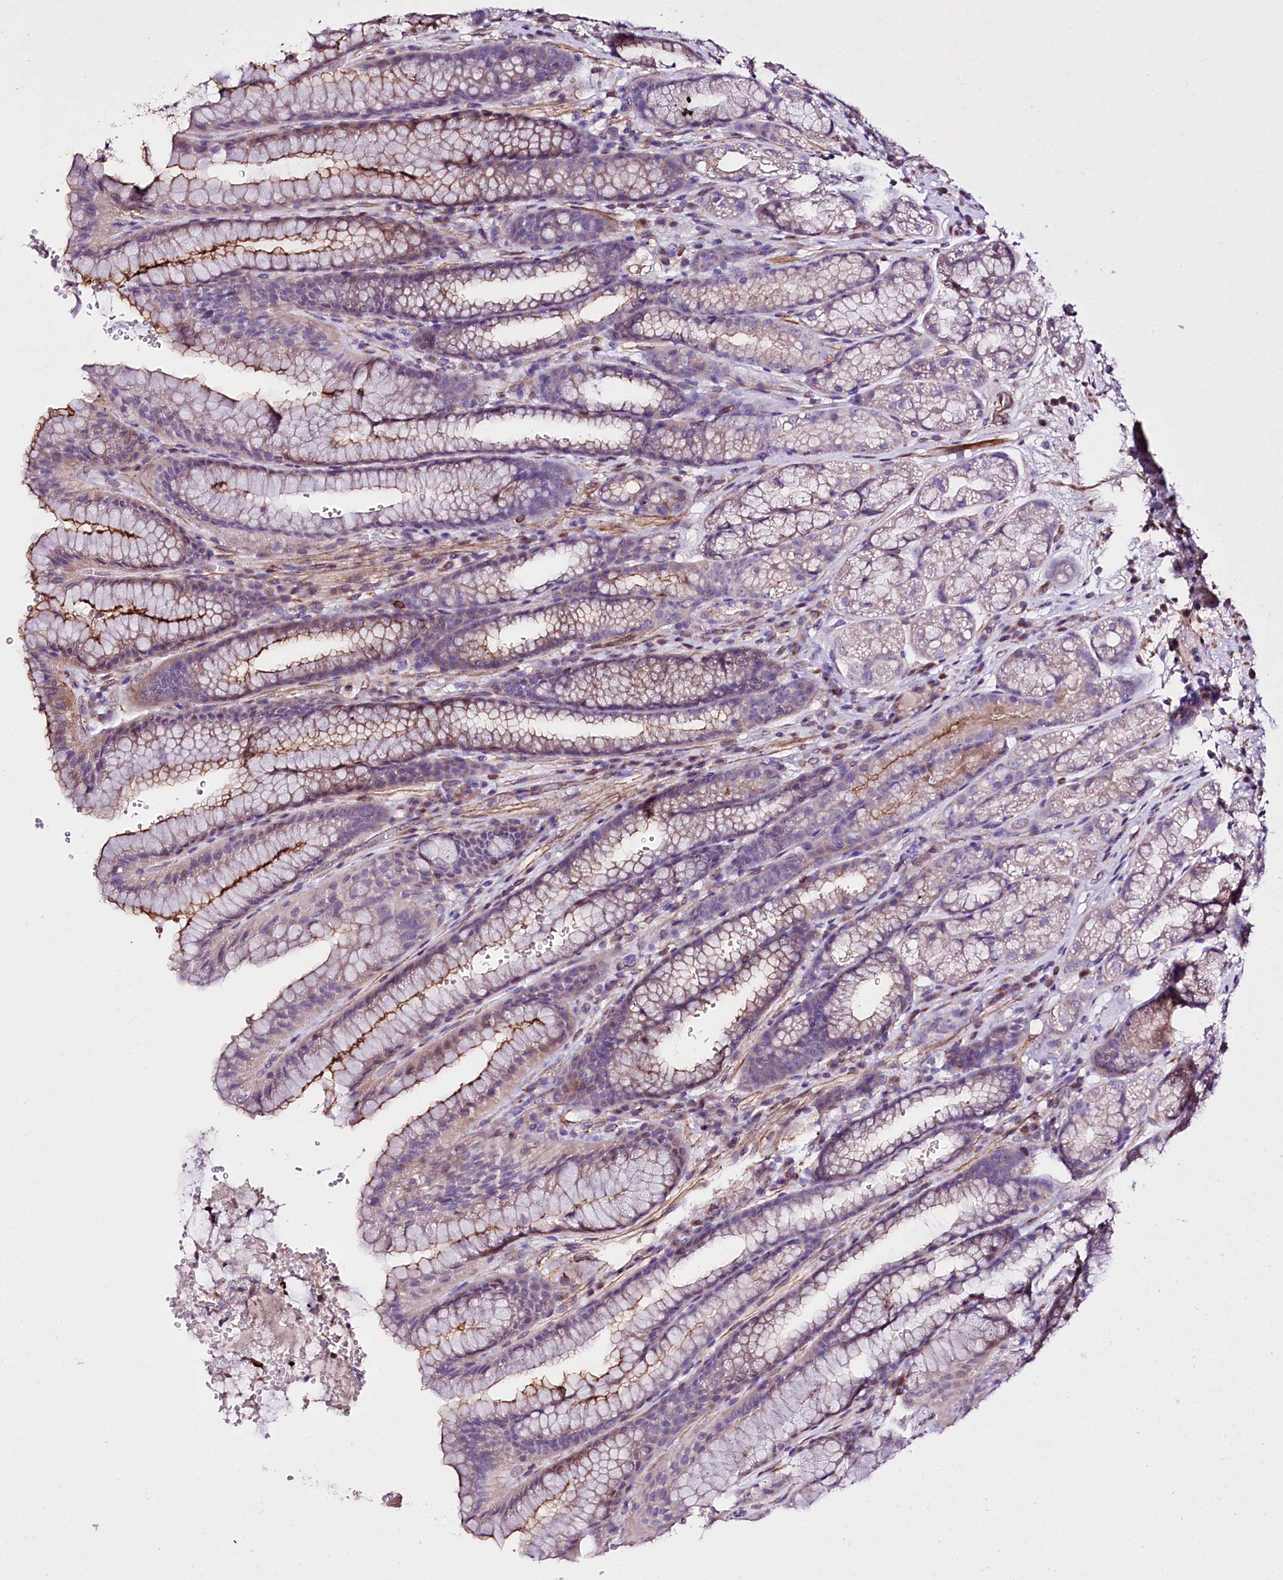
{"staining": {"intensity": "moderate", "quantity": "<25%", "location": "cytoplasmic/membranous"}, "tissue": "stomach", "cell_type": "Glandular cells", "image_type": "normal", "snomed": [{"axis": "morphology", "description": "Normal tissue, NOS"}, {"axis": "morphology", "description": "Adenocarcinoma, NOS"}, {"axis": "topography", "description": "Stomach"}], "caption": "Immunohistochemistry (IHC) (DAB) staining of unremarkable human stomach reveals moderate cytoplasmic/membranous protein positivity in about <25% of glandular cells. Using DAB (brown) and hematoxylin (blue) stains, captured at high magnification using brightfield microscopy.", "gene": "SLC7A1", "patient": {"sex": "male", "age": 57}}